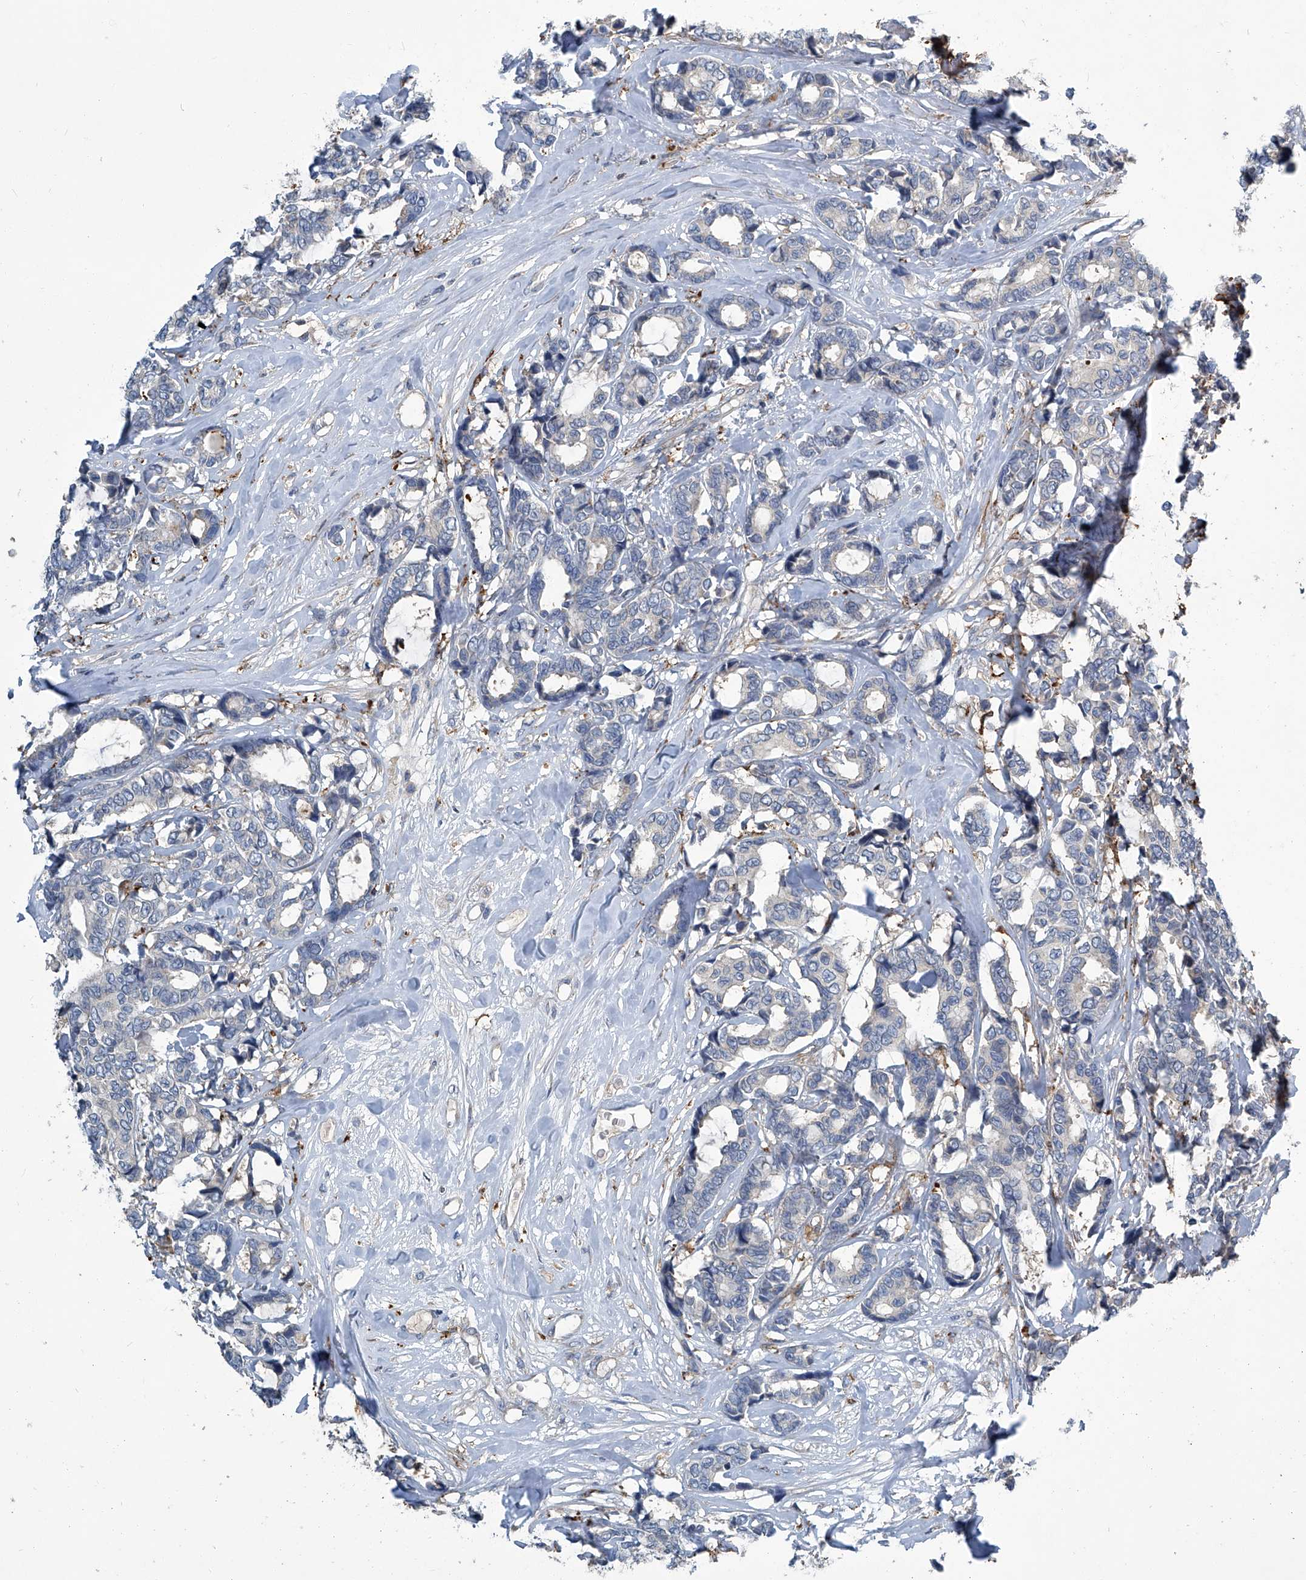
{"staining": {"intensity": "negative", "quantity": "none", "location": "none"}, "tissue": "breast cancer", "cell_type": "Tumor cells", "image_type": "cancer", "snomed": [{"axis": "morphology", "description": "Duct carcinoma"}, {"axis": "topography", "description": "Breast"}], "caption": "Immunohistochemical staining of breast infiltrating ductal carcinoma exhibits no significant expression in tumor cells.", "gene": "FAM167A", "patient": {"sex": "female", "age": 87}}